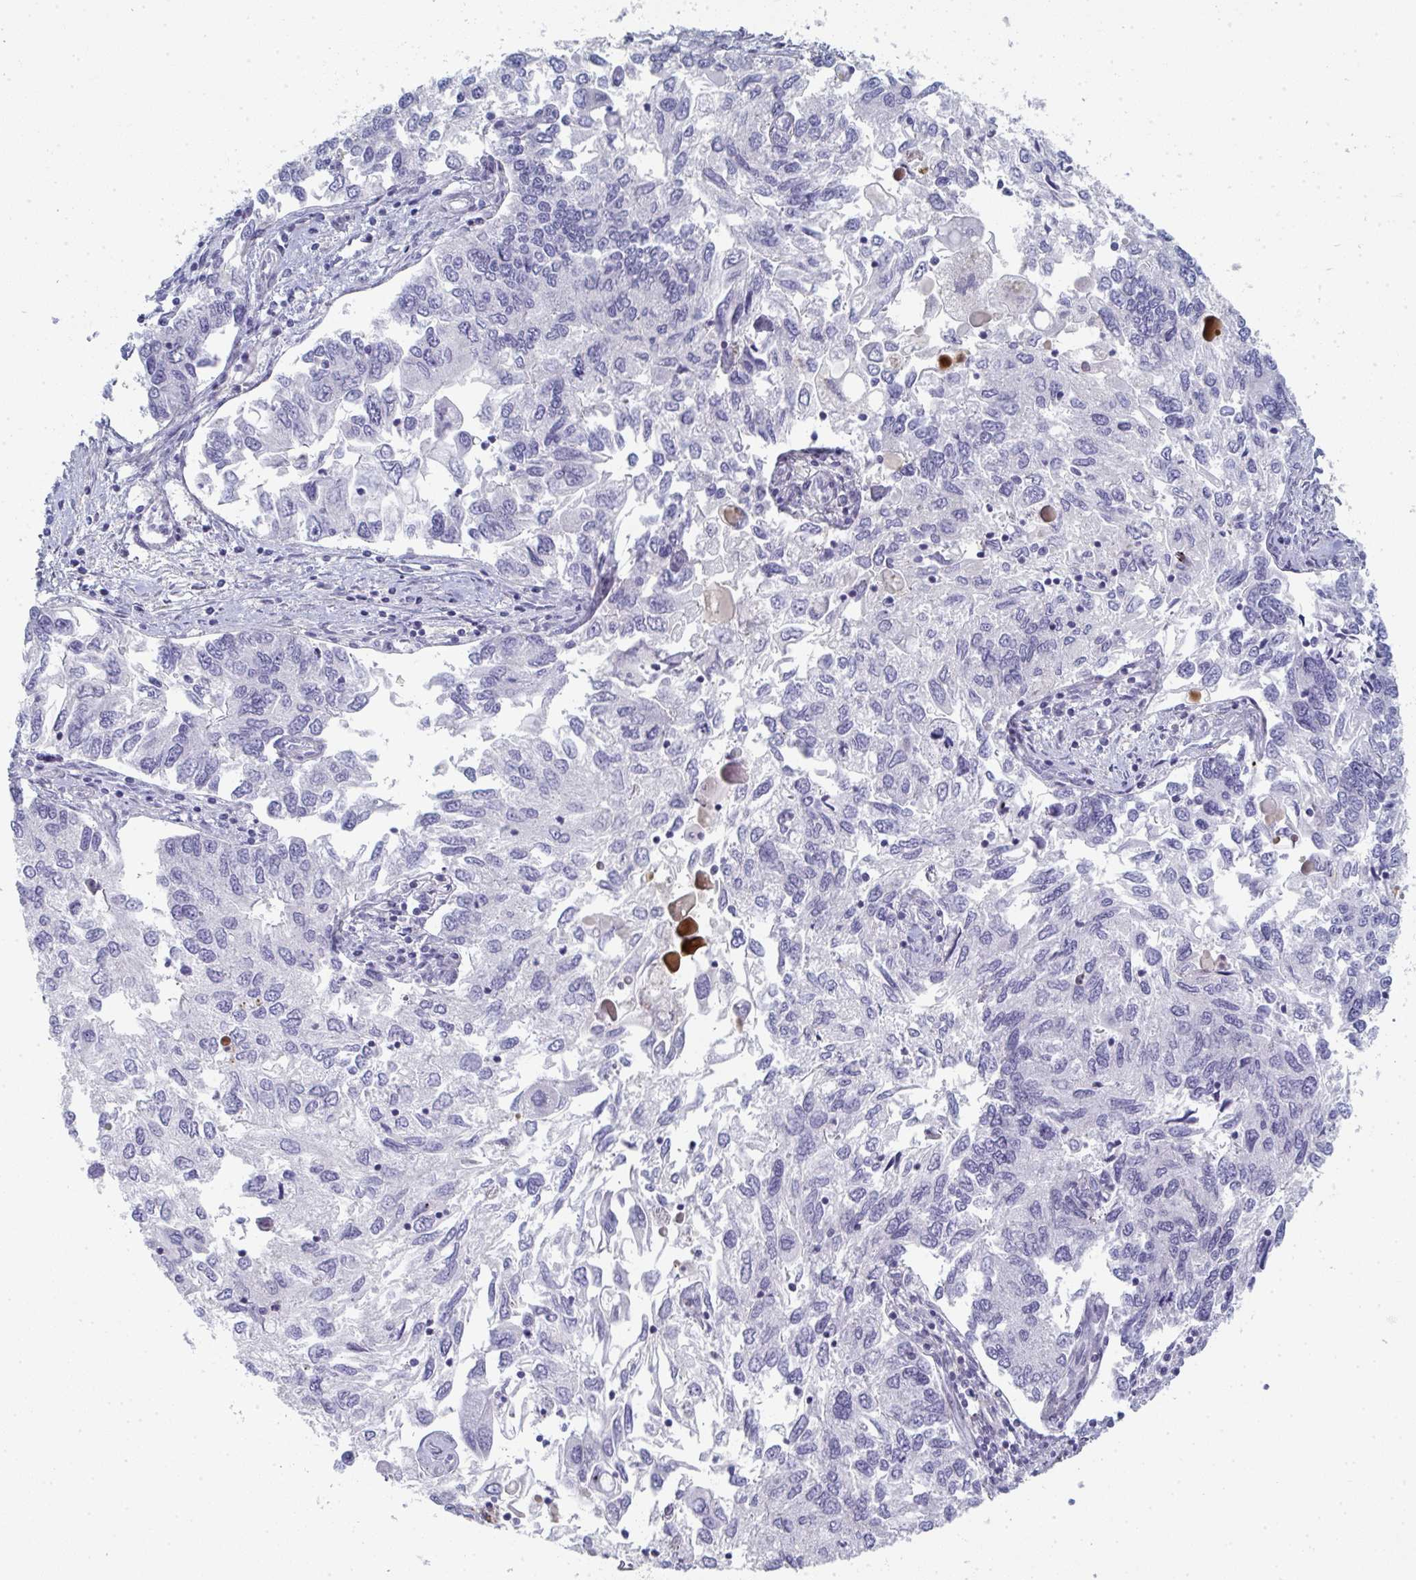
{"staining": {"intensity": "negative", "quantity": "none", "location": "none"}, "tissue": "endometrial cancer", "cell_type": "Tumor cells", "image_type": "cancer", "snomed": [{"axis": "morphology", "description": "Carcinoma, NOS"}, {"axis": "topography", "description": "Uterus"}], "caption": "Carcinoma (endometrial) stained for a protein using immunohistochemistry shows no staining tumor cells.", "gene": "A1CF", "patient": {"sex": "female", "age": 76}}